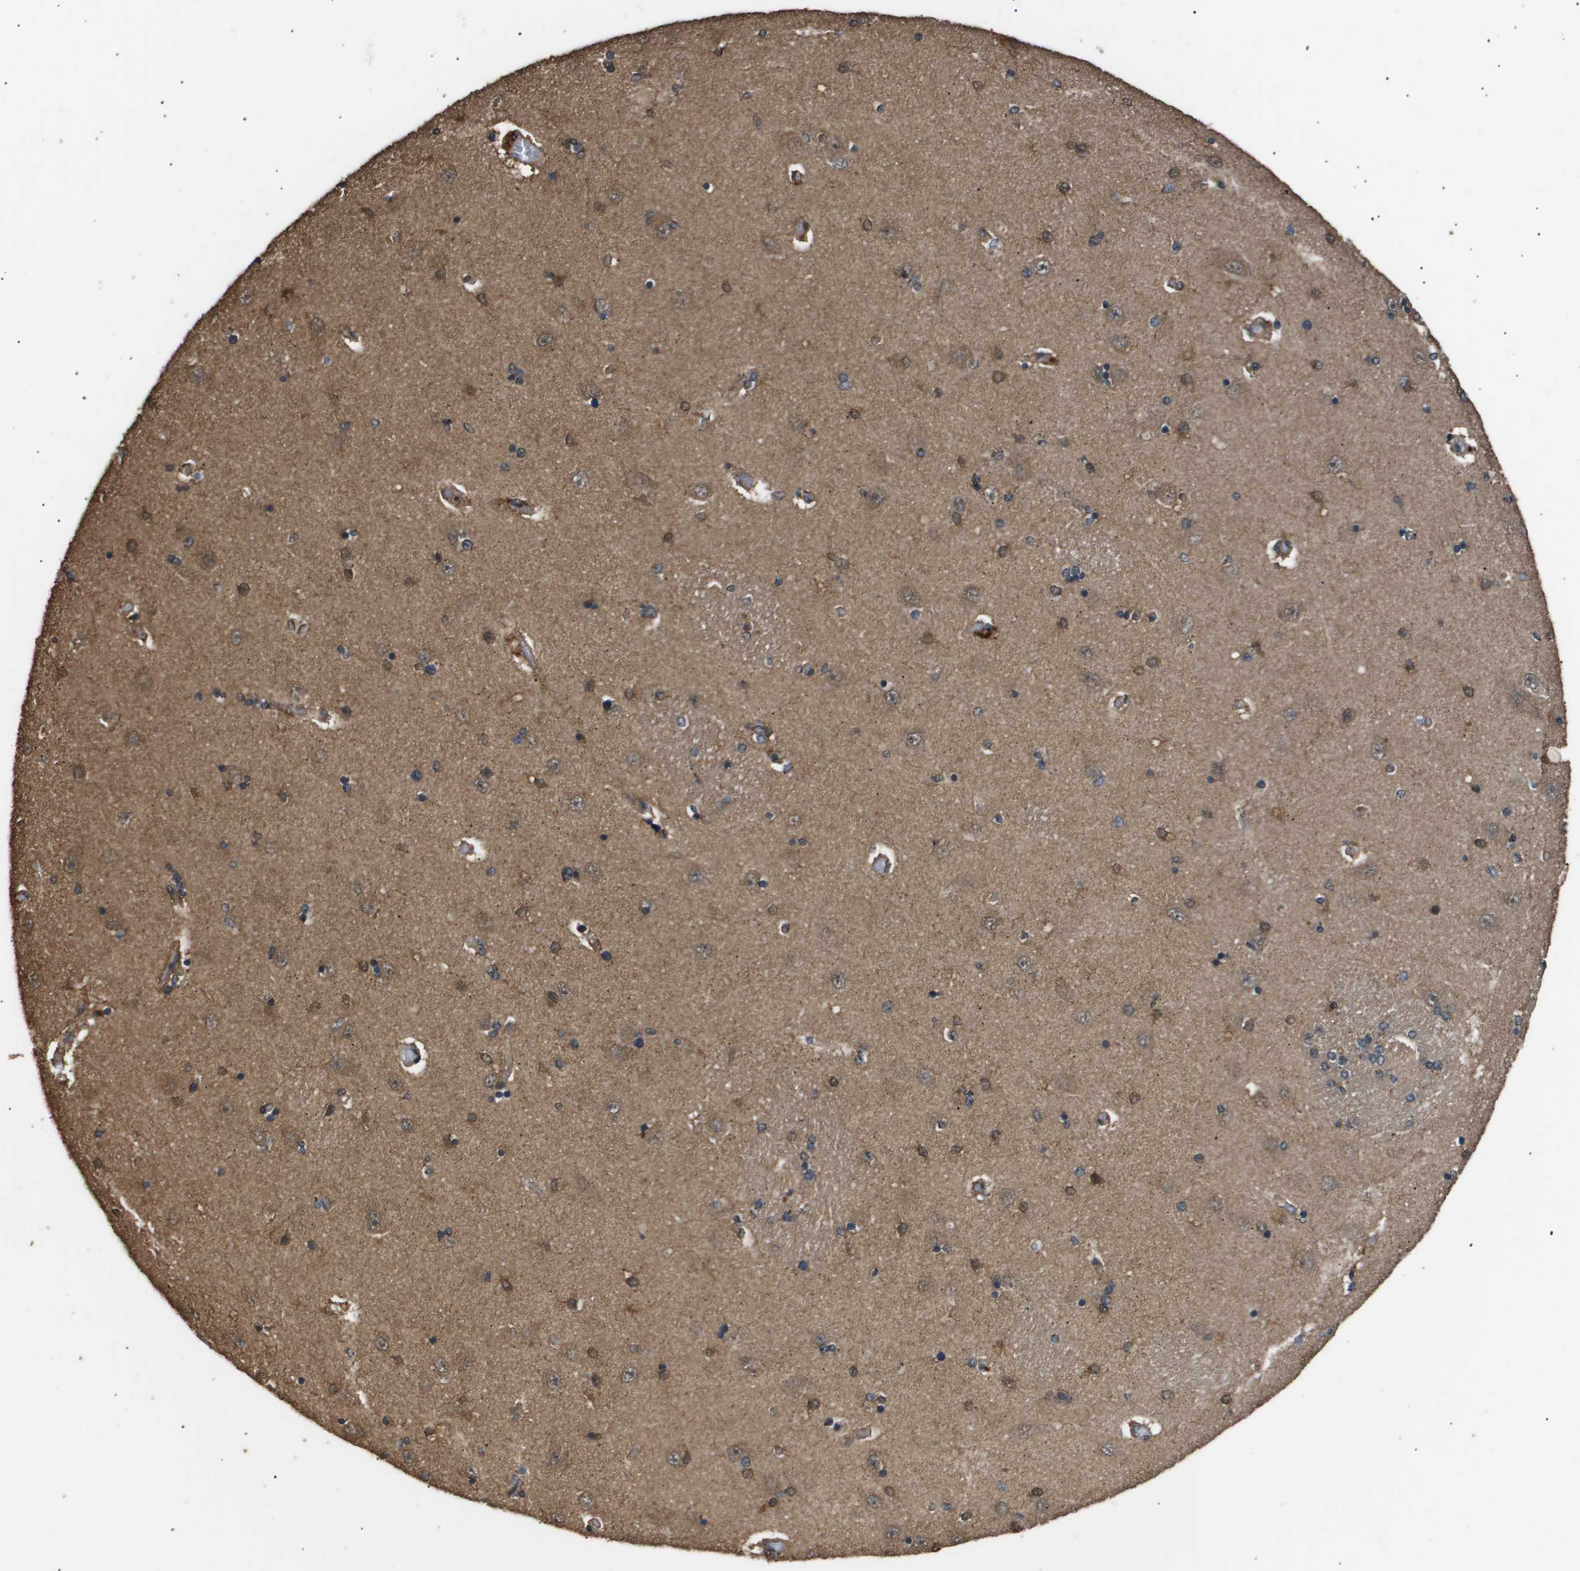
{"staining": {"intensity": "moderate", "quantity": "25%-75%", "location": "cytoplasmic/membranous"}, "tissue": "hippocampus", "cell_type": "Glial cells", "image_type": "normal", "snomed": [{"axis": "morphology", "description": "Normal tissue, NOS"}, {"axis": "topography", "description": "Hippocampus"}], "caption": "Glial cells show moderate cytoplasmic/membranous expression in about 25%-75% of cells in benign hippocampus. The protein is shown in brown color, while the nuclei are stained blue.", "gene": "ING1", "patient": {"sex": "female", "age": 54}}